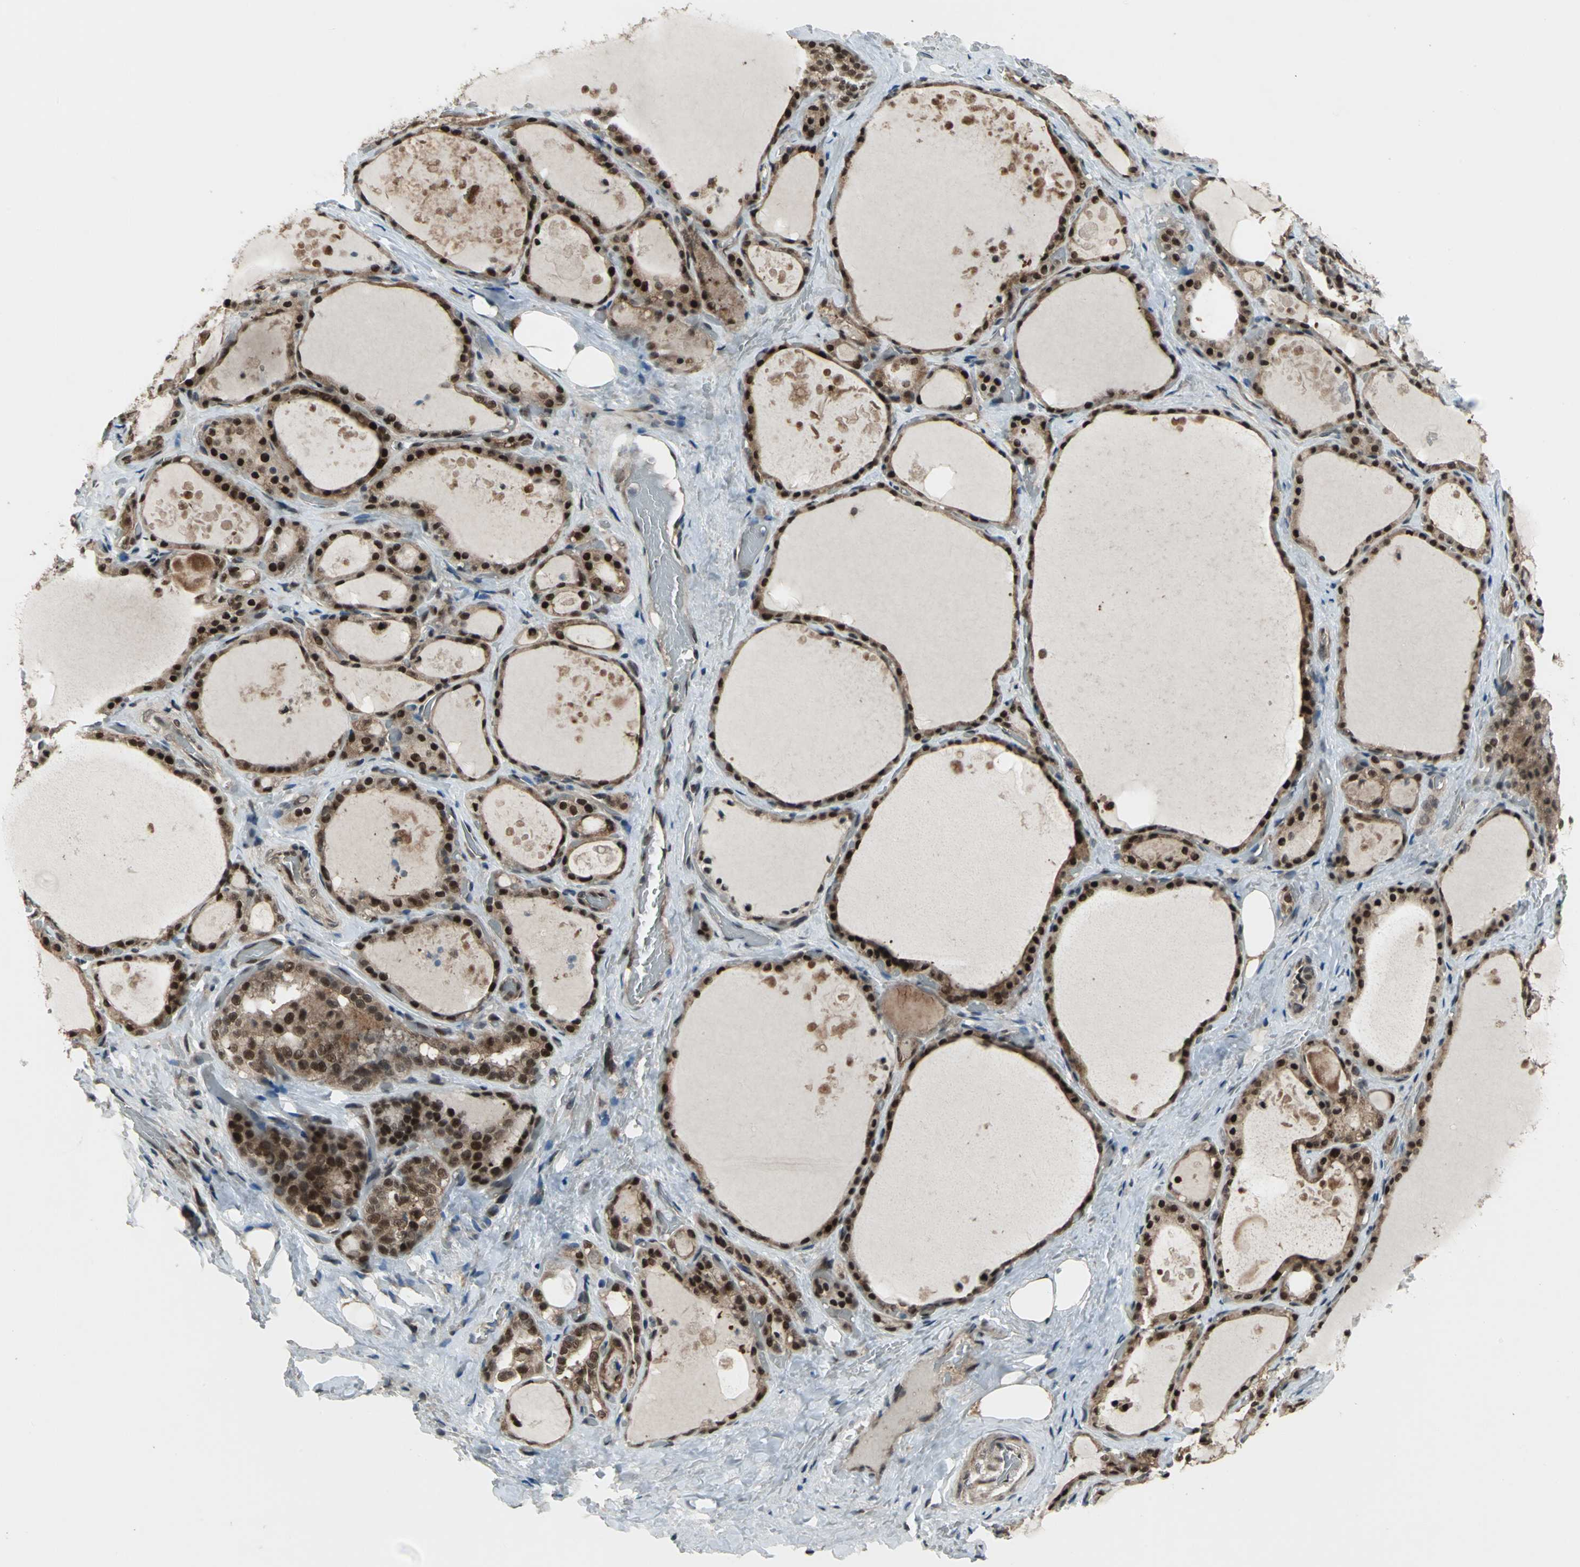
{"staining": {"intensity": "strong", "quantity": ">75%", "location": "cytoplasmic/membranous,nuclear"}, "tissue": "thyroid gland", "cell_type": "Glandular cells", "image_type": "normal", "snomed": [{"axis": "morphology", "description": "Normal tissue, NOS"}, {"axis": "topography", "description": "Thyroid gland"}], "caption": "IHC histopathology image of benign thyroid gland: thyroid gland stained using immunohistochemistry (IHC) exhibits high levels of strong protein expression localized specifically in the cytoplasmic/membranous,nuclear of glandular cells, appearing as a cytoplasmic/membranous,nuclear brown color.", "gene": "COPS5", "patient": {"sex": "male", "age": 61}}